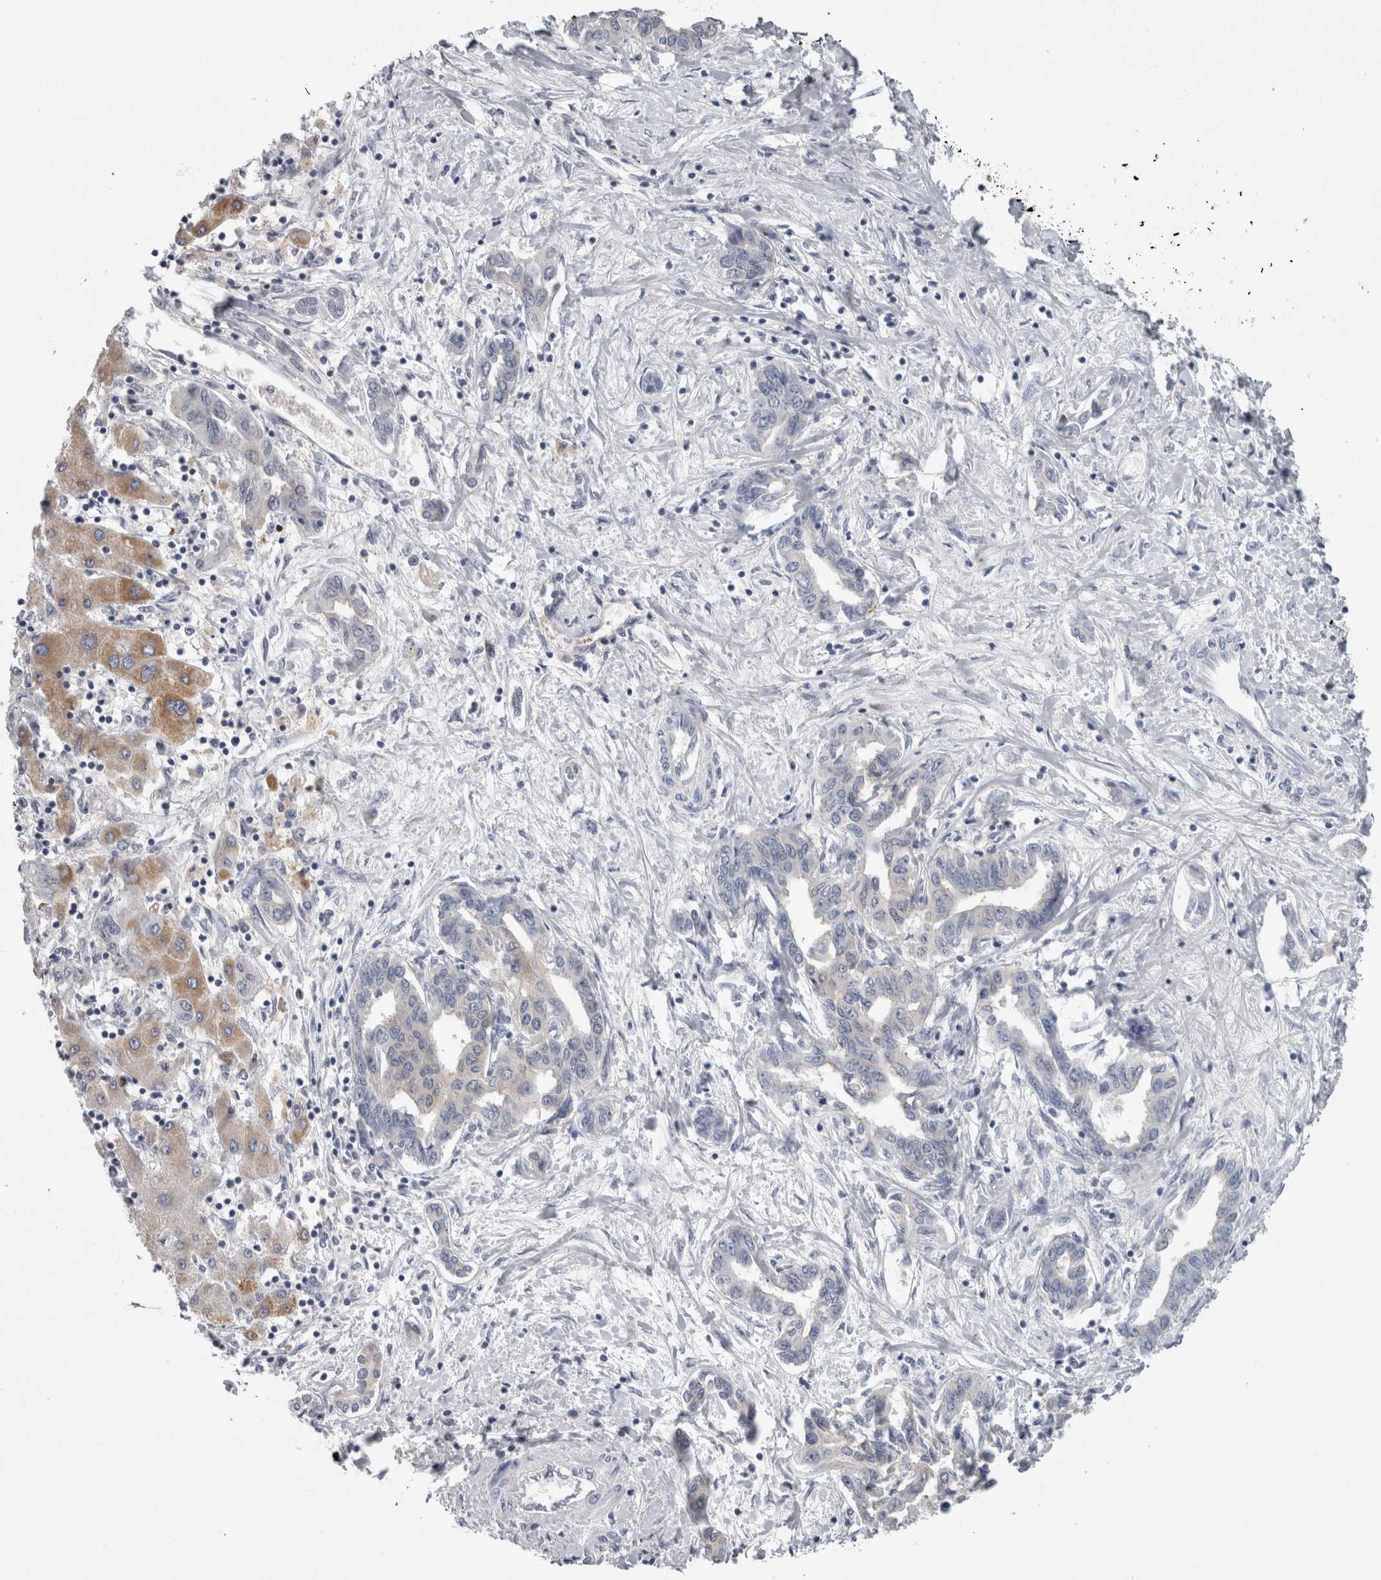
{"staining": {"intensity": "negative", "quantity": "none", "location": "none"}, "tissue": "liver cancer", "cell_type": "Tumor cells", "image_type": "cancer", "snomed": [{"axis": "morphology", "description": "Cholangiocarcinoma"}, {"axis": "topography", "description": "Liver"}], "caption": "Liver cholangiocarcinoma stained for a protein using immunohistochemistry demonstrates no staining tumor cells.", "gene": "TCAP", "patient": {"sex": "male", "age": 59}}